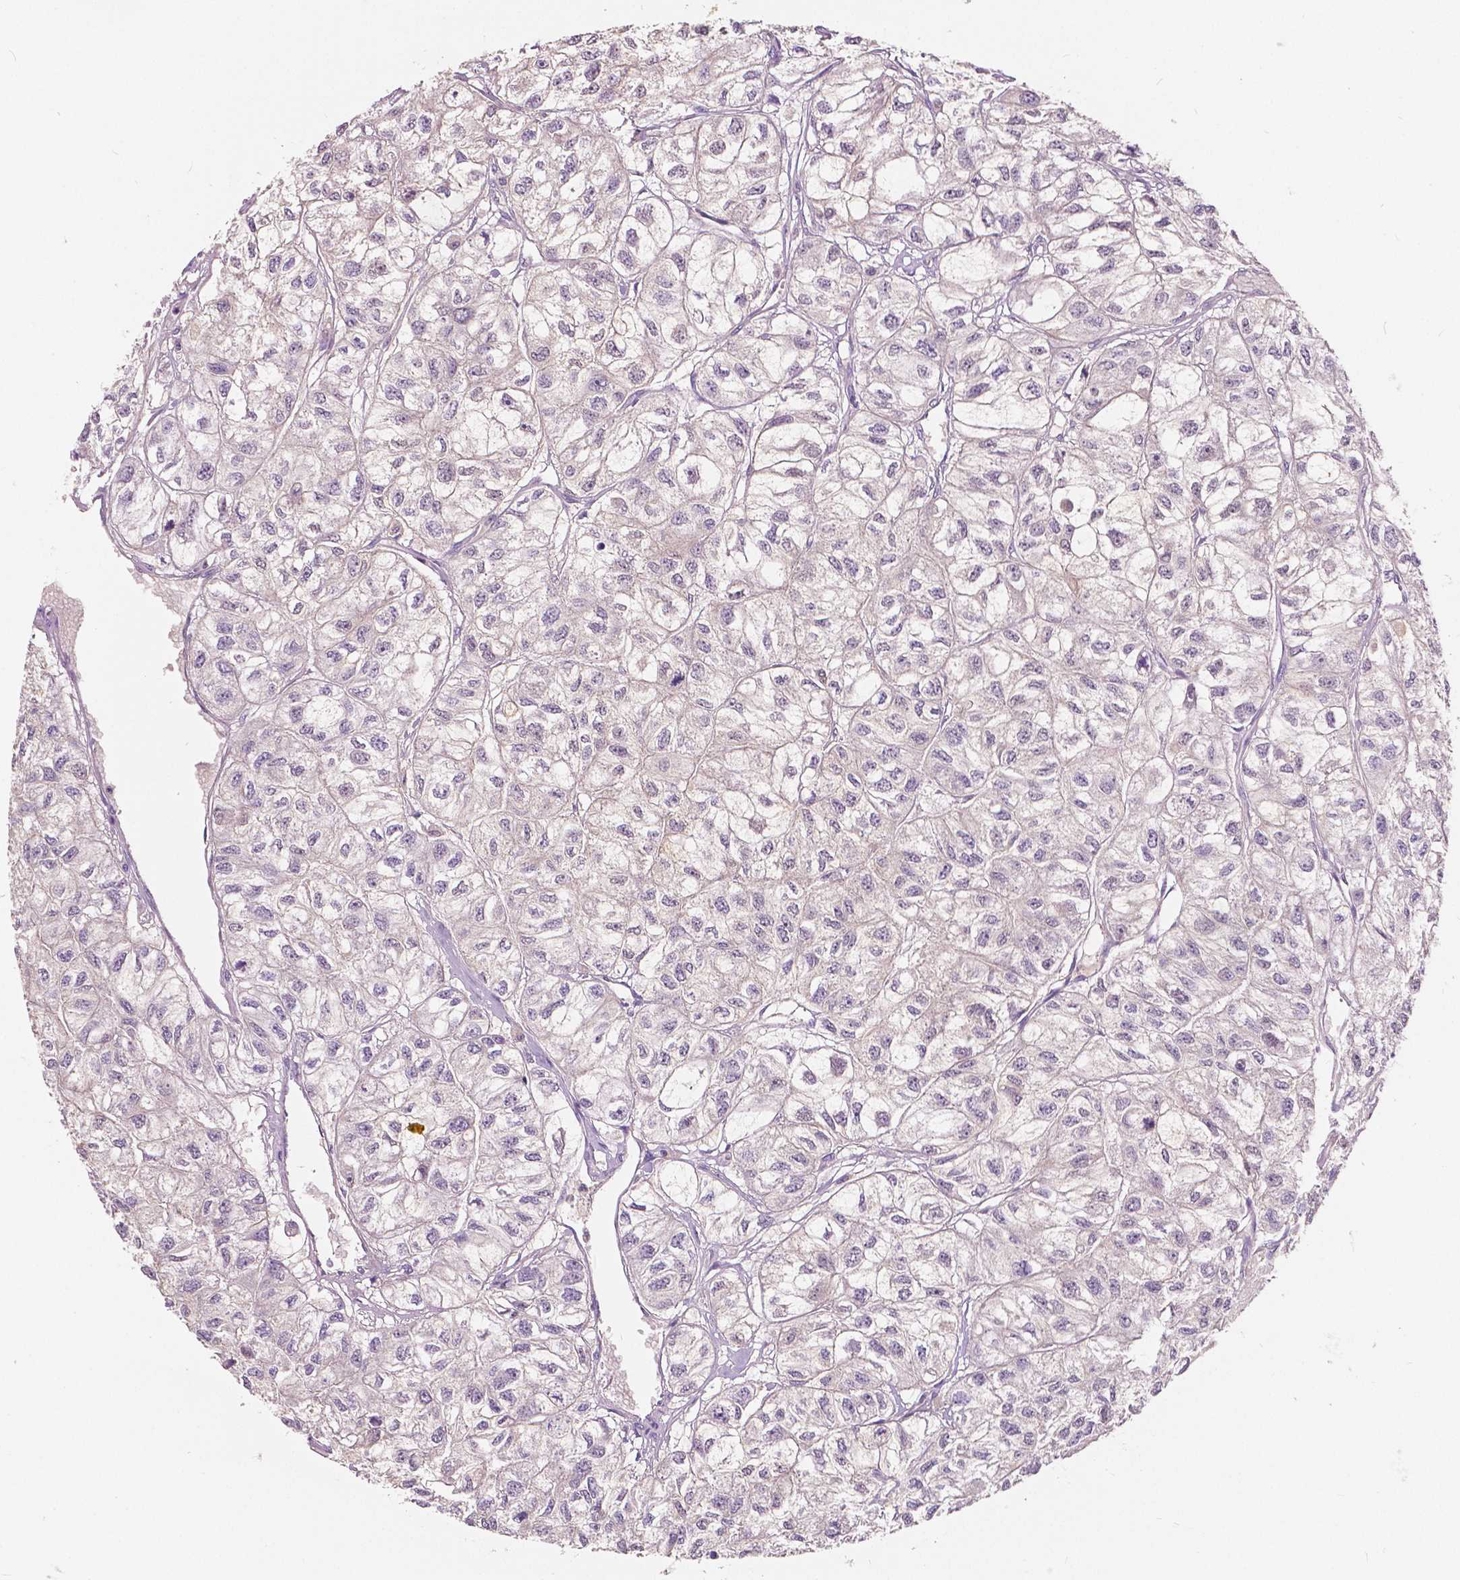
{"staining": {"intensity": "negative", "quantity": "none", "location": "none"}, "tissue": "renal cancer", "cell_type": "Tumor cells", "image_type": "cancer", "snomed": [{"axis": "morphology", "description": "Adenocarcinoma, NOS"}, {"axis": "topography", "description": "Kidney"}], "caption": "Immunohistochemistry micrograph of neoplastic tissue: adenocarcinoma (renal) stained with DAB (3,3'-diaminobenzidine) exhibits no significant protein positivity in tumor cells.", "gene": "TKFC", "patient": {"sex": "male", "age": 56}}